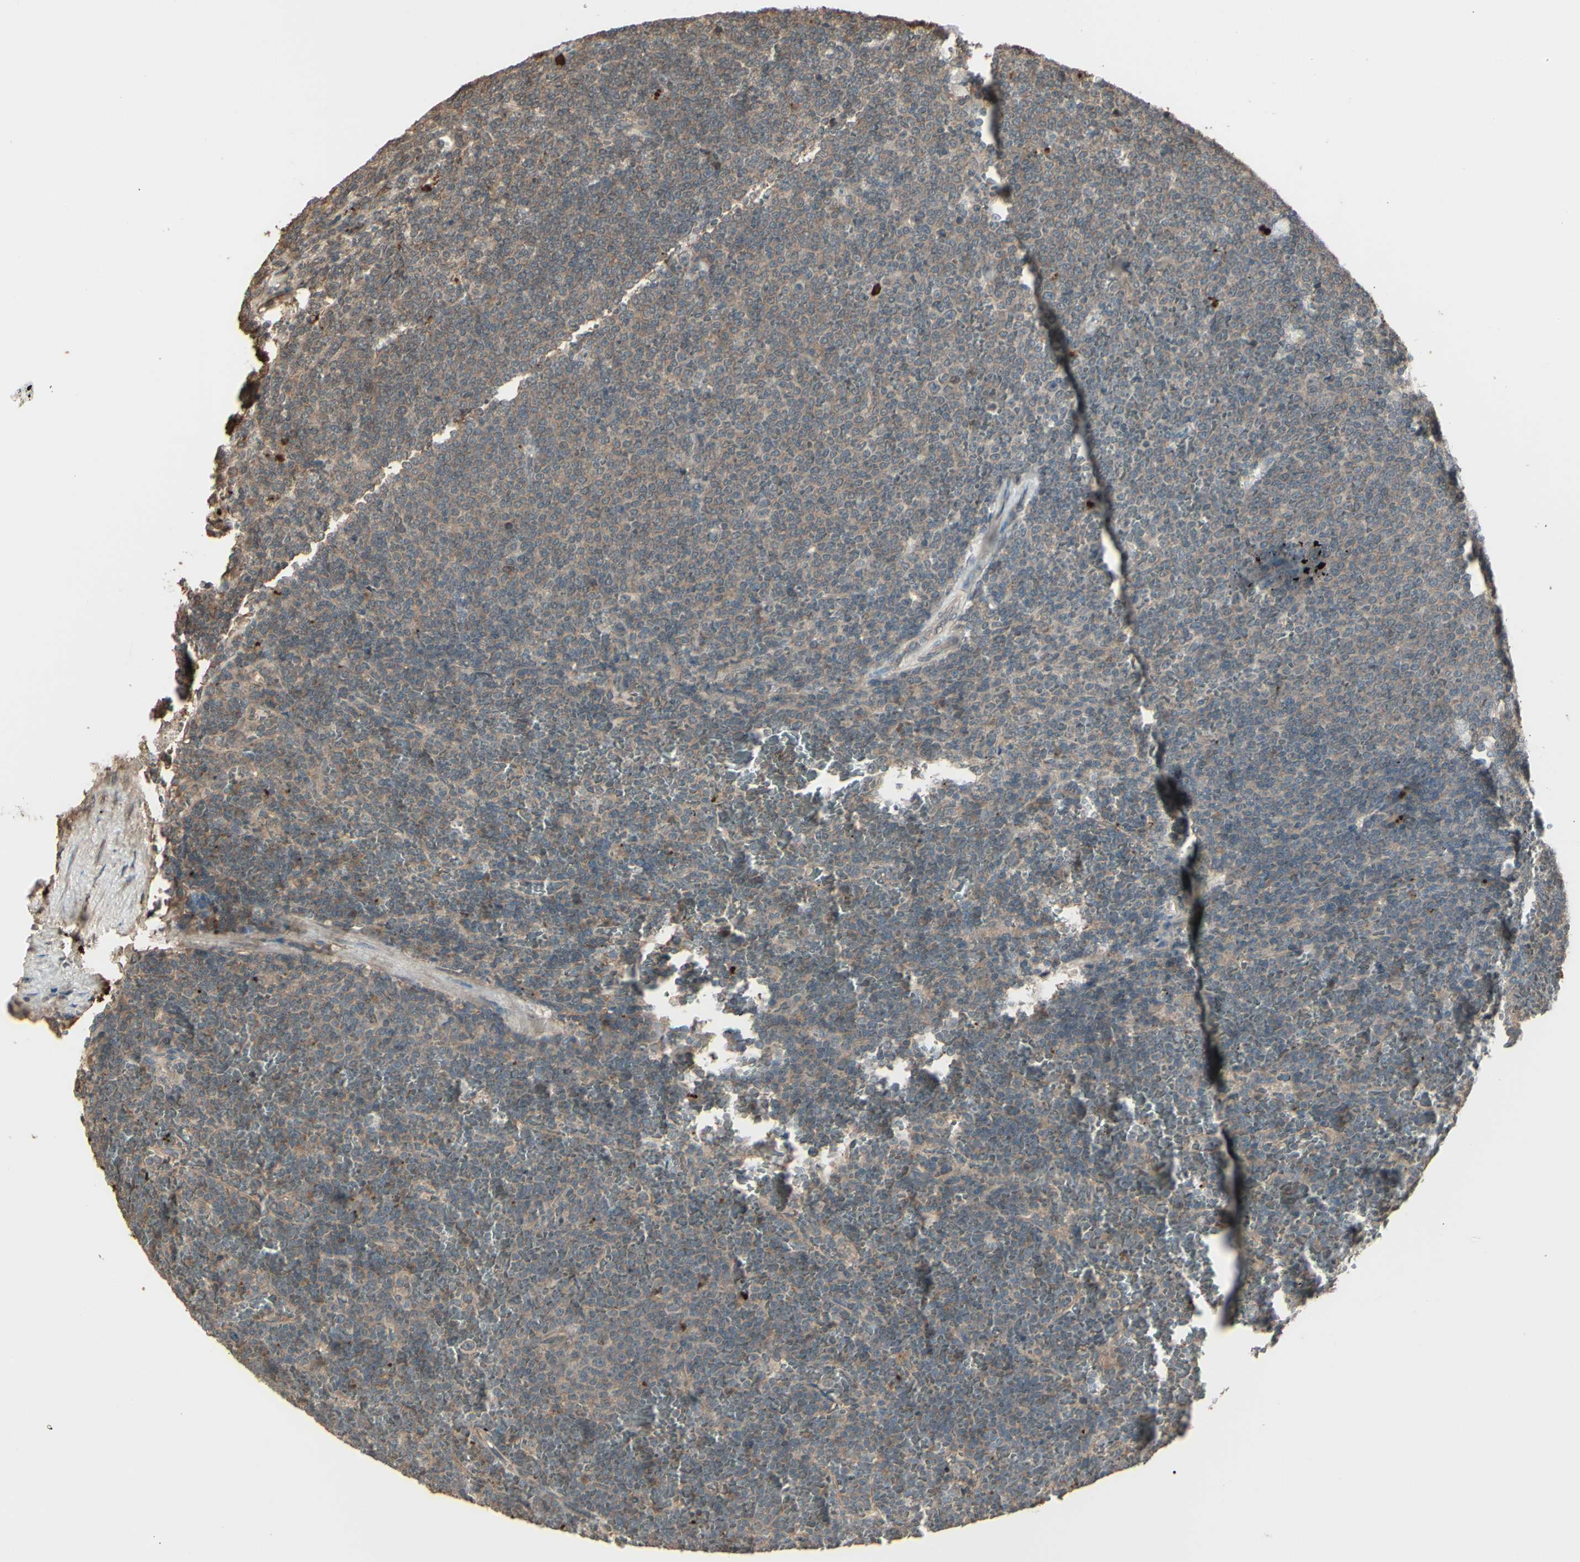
{"staining": {"intensity": "weak", "quantity": ">75%", "location": "cytoplasmic/membranous"}, "tissue": "lymphoma", "cell_type": "Tumor cells", "image_type": "cancer", "snomed": [{"axis": "morphology", "description": "Malignant lymphoma, non-Hodgkin's type, Low grade"}, {"axis": "topography", "description": "Spleen"}], "caption": "Immunohistochemistry (IHC) micrograph of neoplastic tissue: human malignant lymphoma, non-Hodgkin's type (low-grade) stained using immunohistochemistry (IHC) shows low levels of weak protein expression localized specifically in the cytoplasmic/membranous of tumor cells, appearing as a cytoplasmic/membranous brown color.", "gene": "GNAS", "patient": {"sex": "female", "age": 77}}